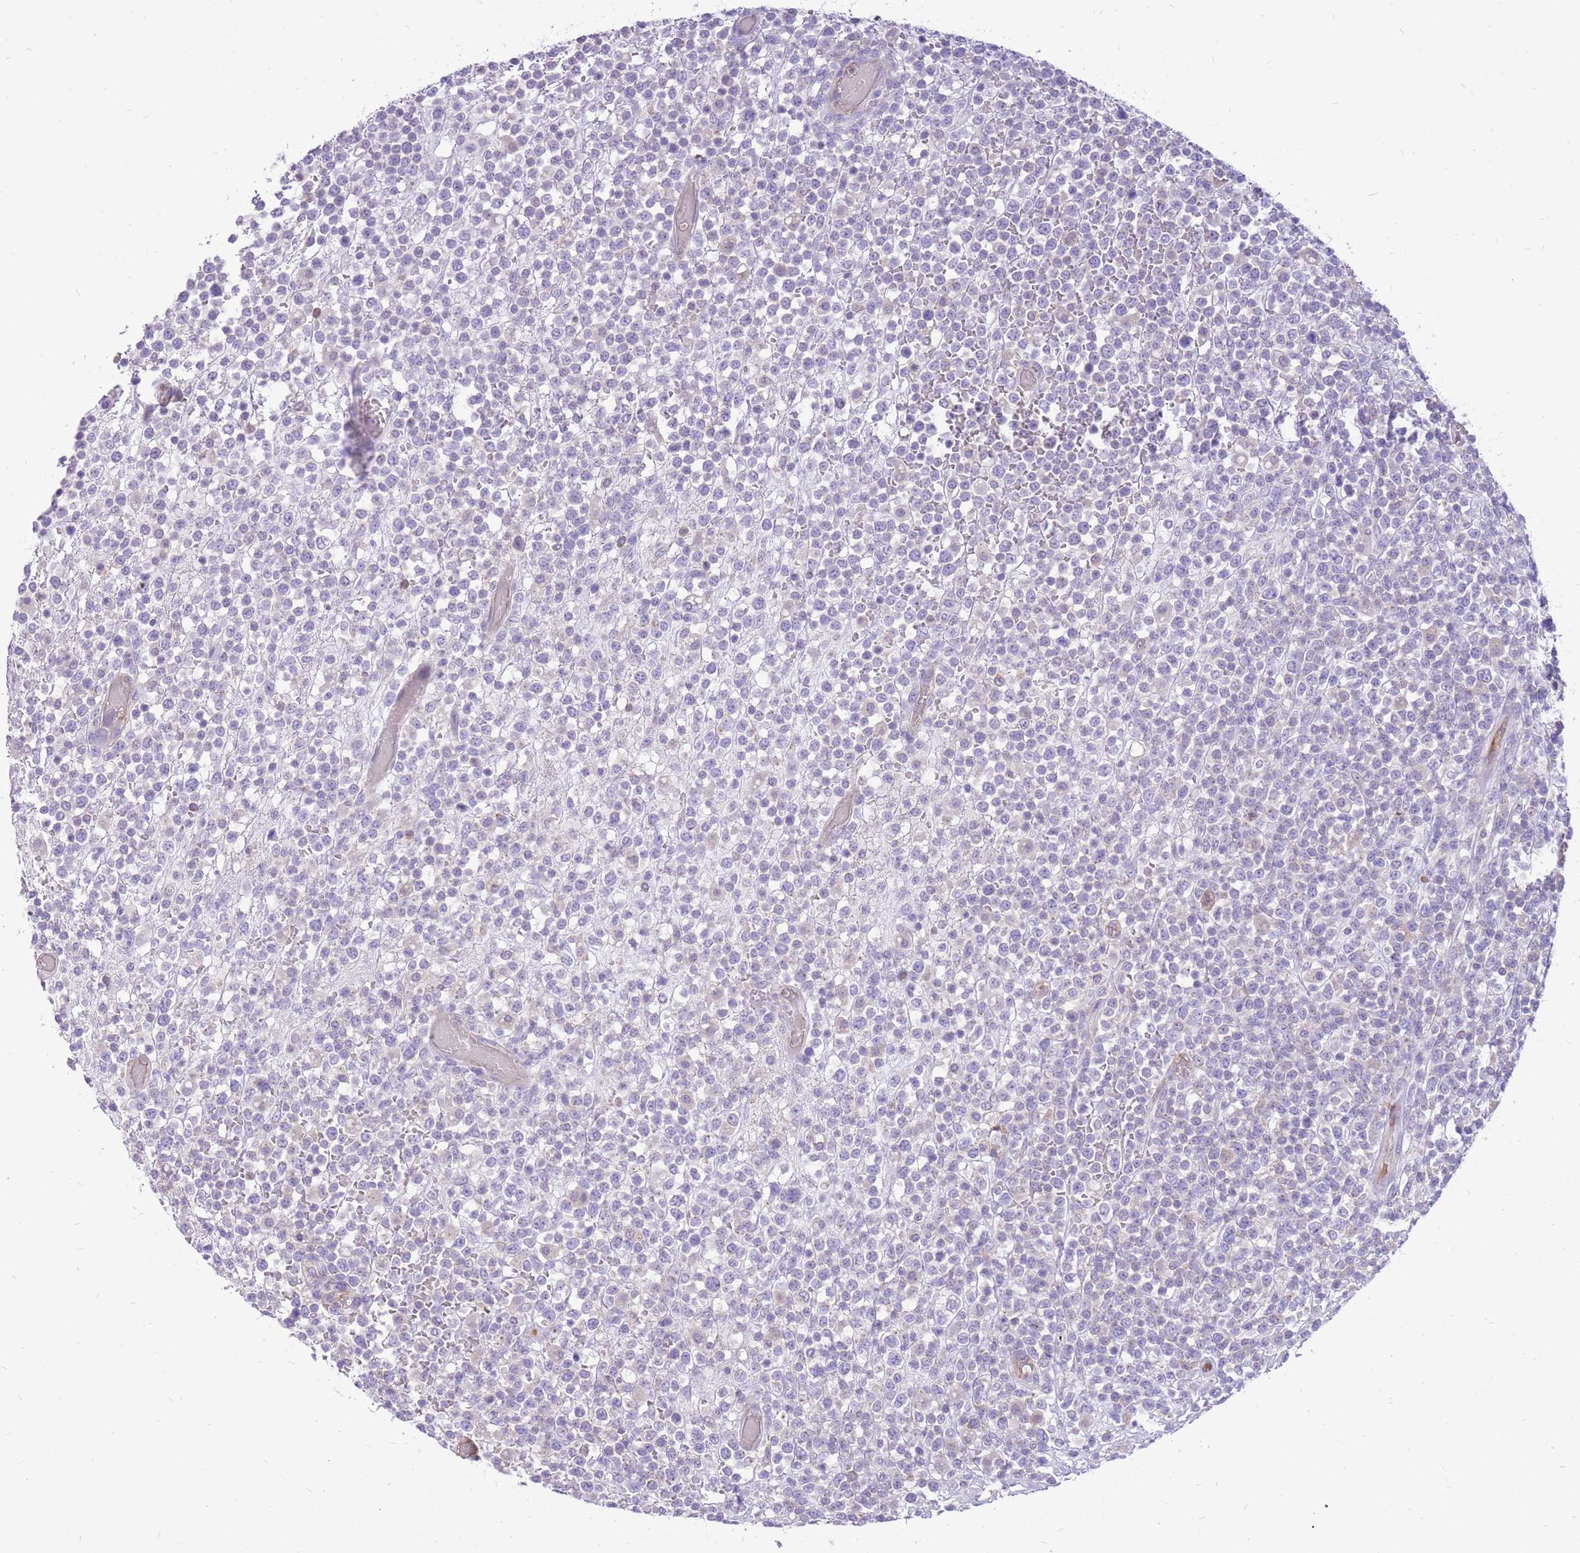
{"staining": {"intensity": "negative", "quantity": "none", "location": "none"}, "tissue": "lymphoma", "cell_type": "Tumor cells", "image_type": "cancer", "snomed": [{"axis": "morphology", "description": "Malignant lymphoma, non-Hodgkin's type, High grade"}, {"axis": "topography", "description": "Colon"}], "caption": "High power microscopy histopathology image of an IHC photomicrograph of malignant lymphoma, non-Hodgkin's type (high-grade), revealing no significant expression in tumor cells.", "gene": "WDR90", "patient": {"sex": "female", "age": 53}}